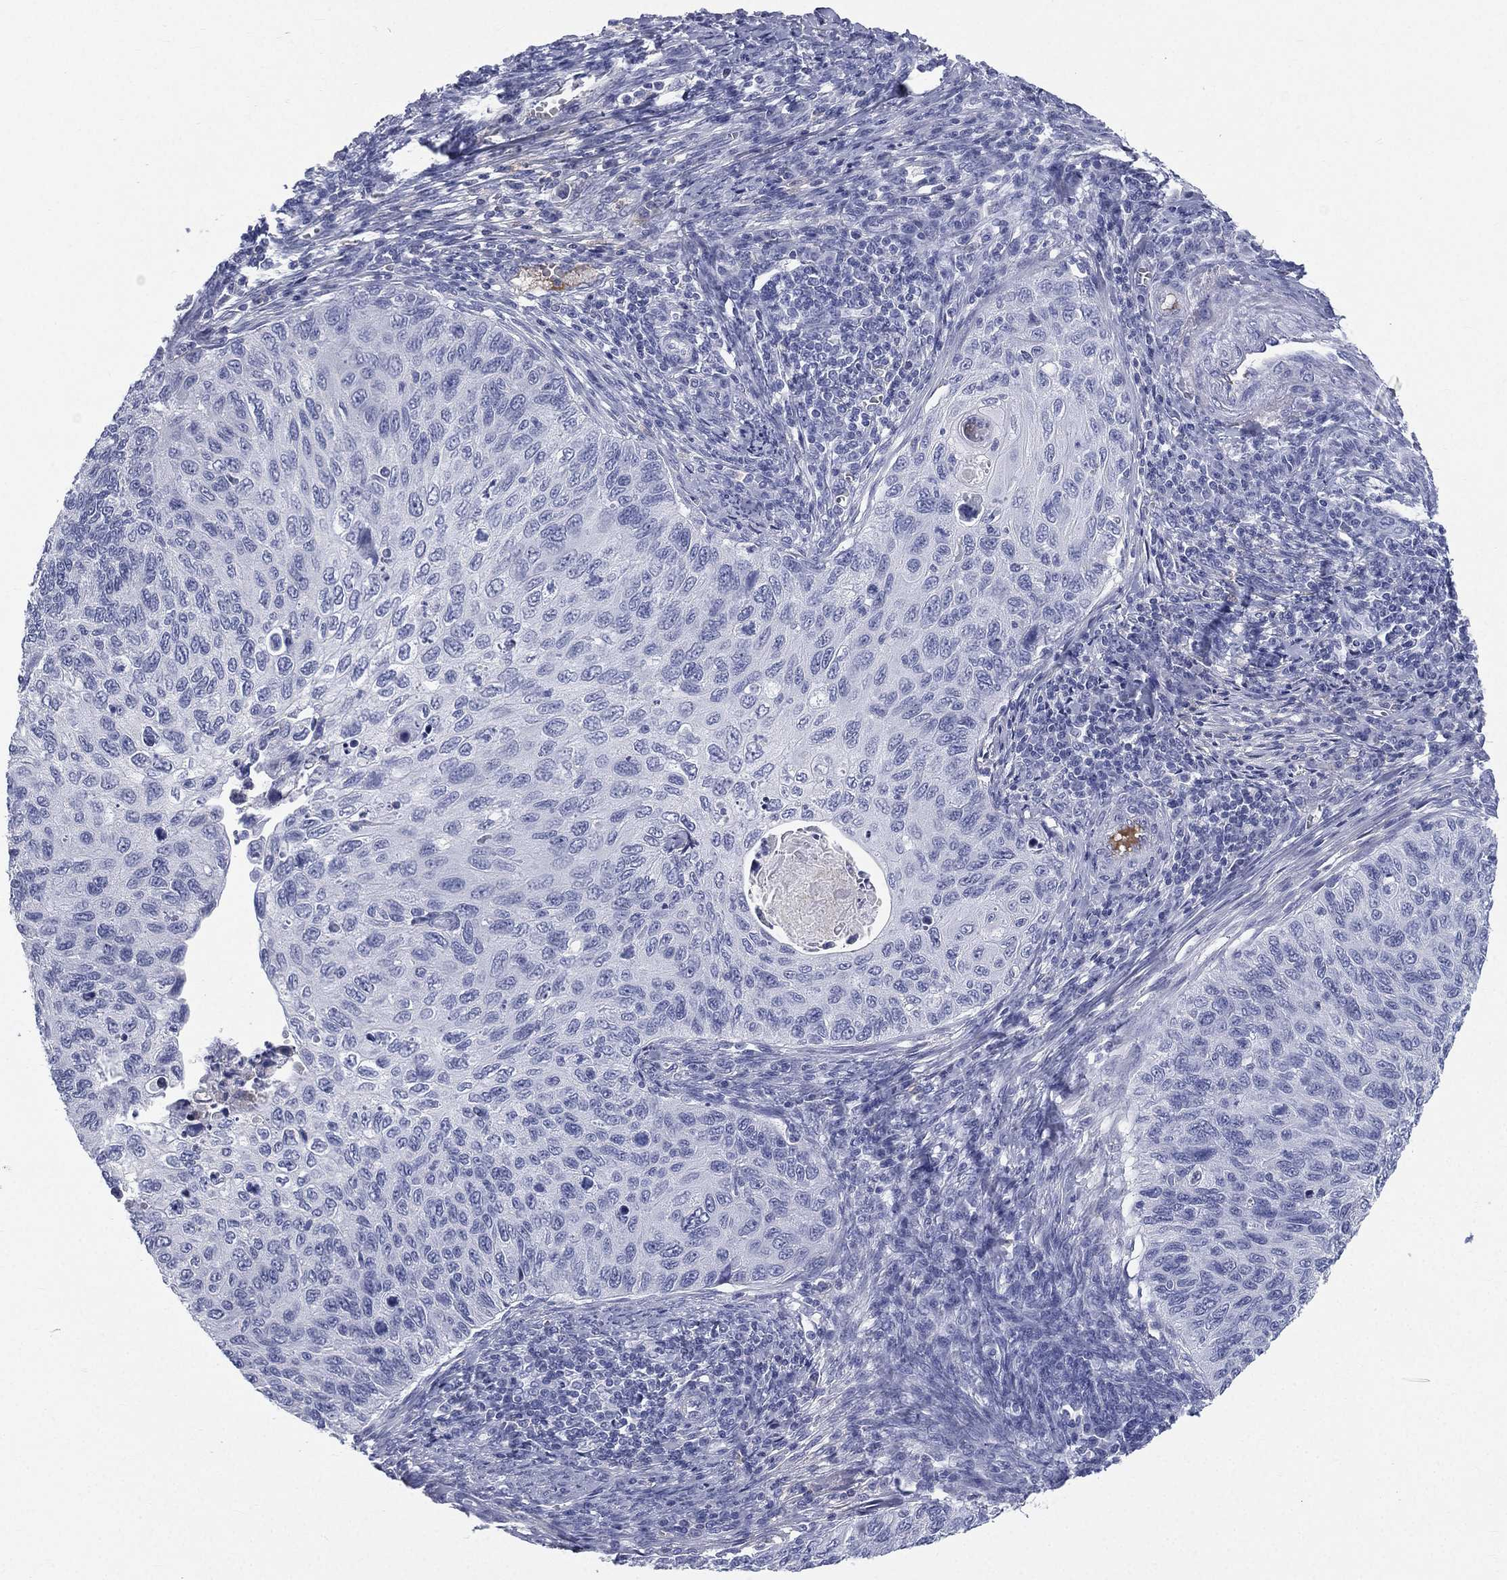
{"staining": {"intensity": "negative", "quantity": "none", "location": "none"}, "tissue": "cervical cancer", "cell_type": "Tumor cells", "image_type": "cancer", "snomed": [{"axis": "morphology", "description": "Squamous cell carcinoma, NOS"}, {"axis": "topography", "description": "Cervix"}], "caption": "Immunohistochemistry (IHC) histopathology image of neoplastic tissue: human cervical squamous cell carcinoma stained with DAB (3,3'-diaminobenzidine) demonstrates no significant protein positivity in tumor cells.", "gene": "HP", "patient": {"sex": "female", "age": 70}}